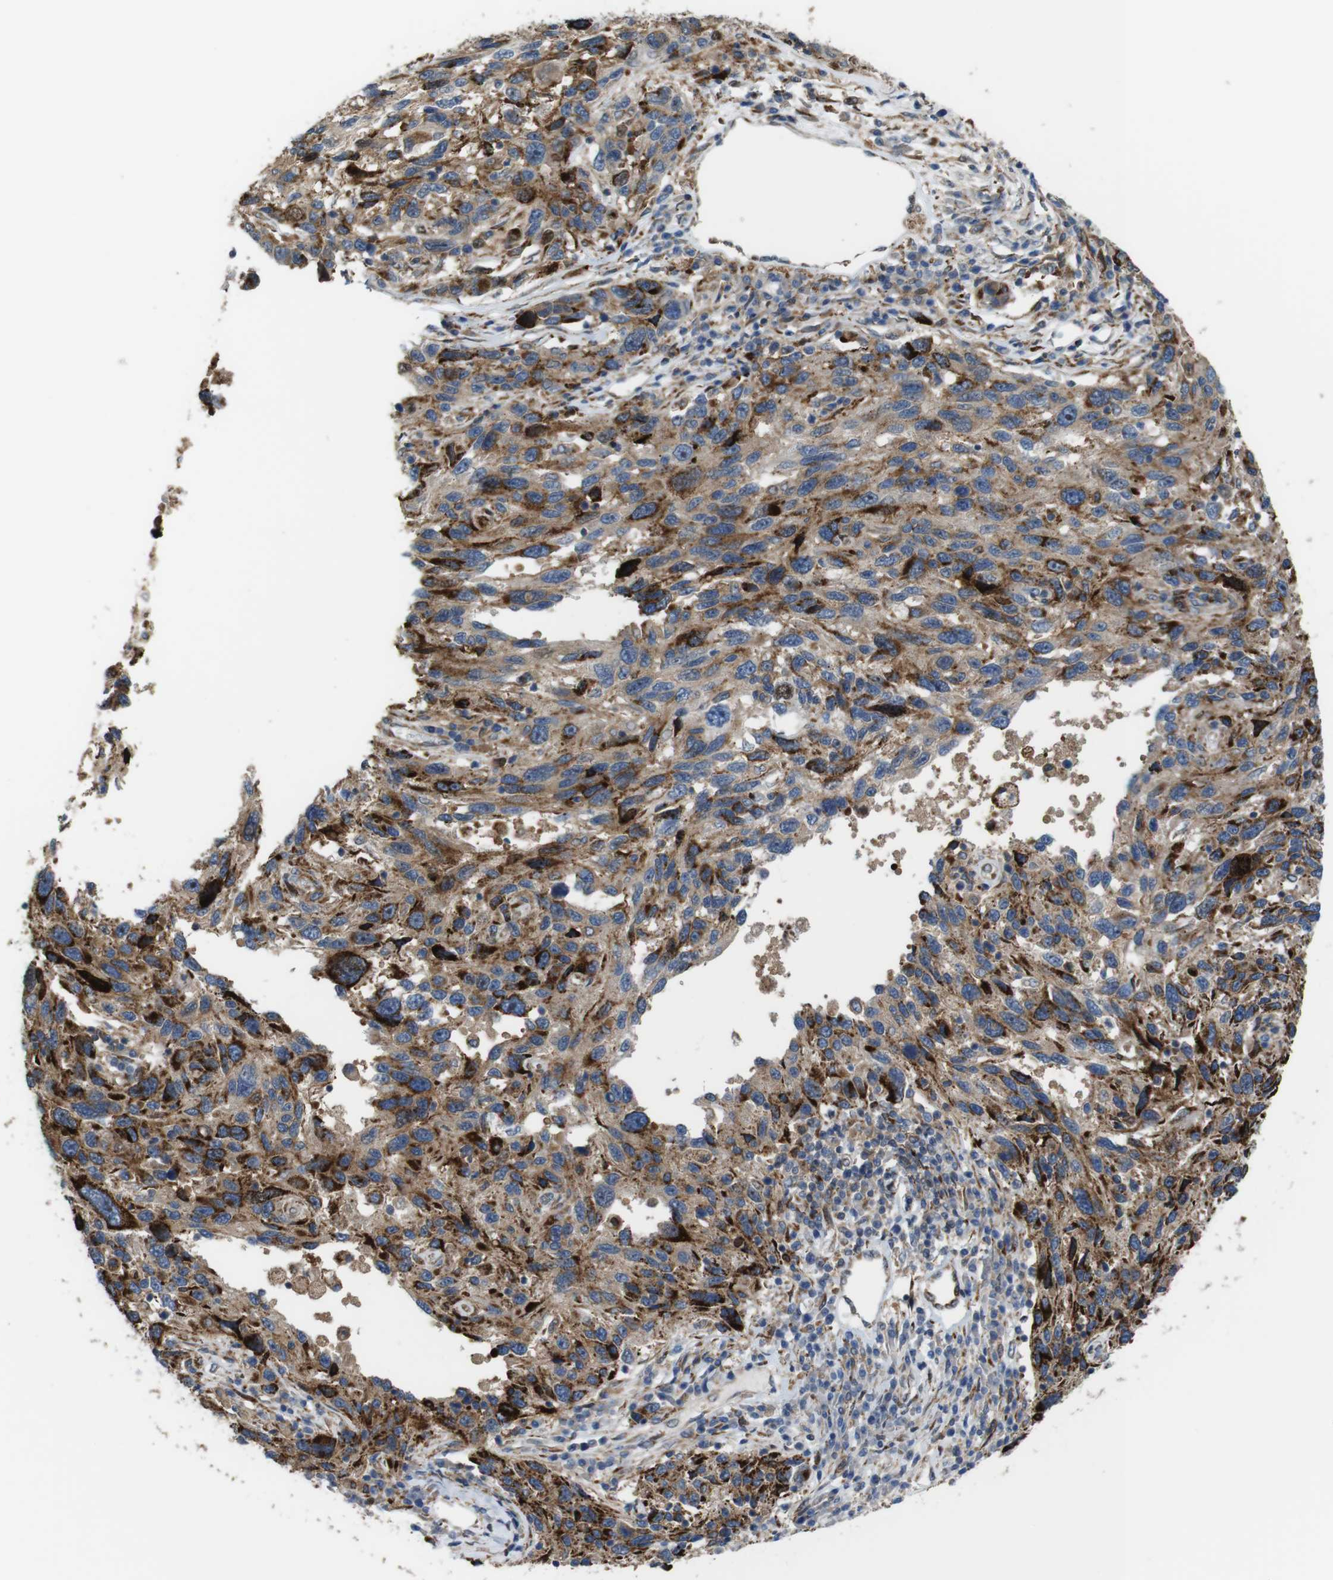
{"staining": {"intensity": "strong", "quantity": ">75%", "location": "cytoplasmic/membranous"}, "tissue": "melanoma", "cell_type": "Tumor cells", "image_type": "cancer", "snomed": [{"axis": "morphology", "description": "Malignant melanoma, NOS"}, {"axis": "topography", "description": "Skin"}], "caption": "Protein staining of melanoma tissue shows strong cytoplasmic/membranous positivity in about >75% of tumor cells. (DAB (3,3'-diaminobenzidine) = brown stain, brightfield microscopy at high magnification).", "gene": "PCOLCE2", "patient": {"sex": "male", "age": 53}}